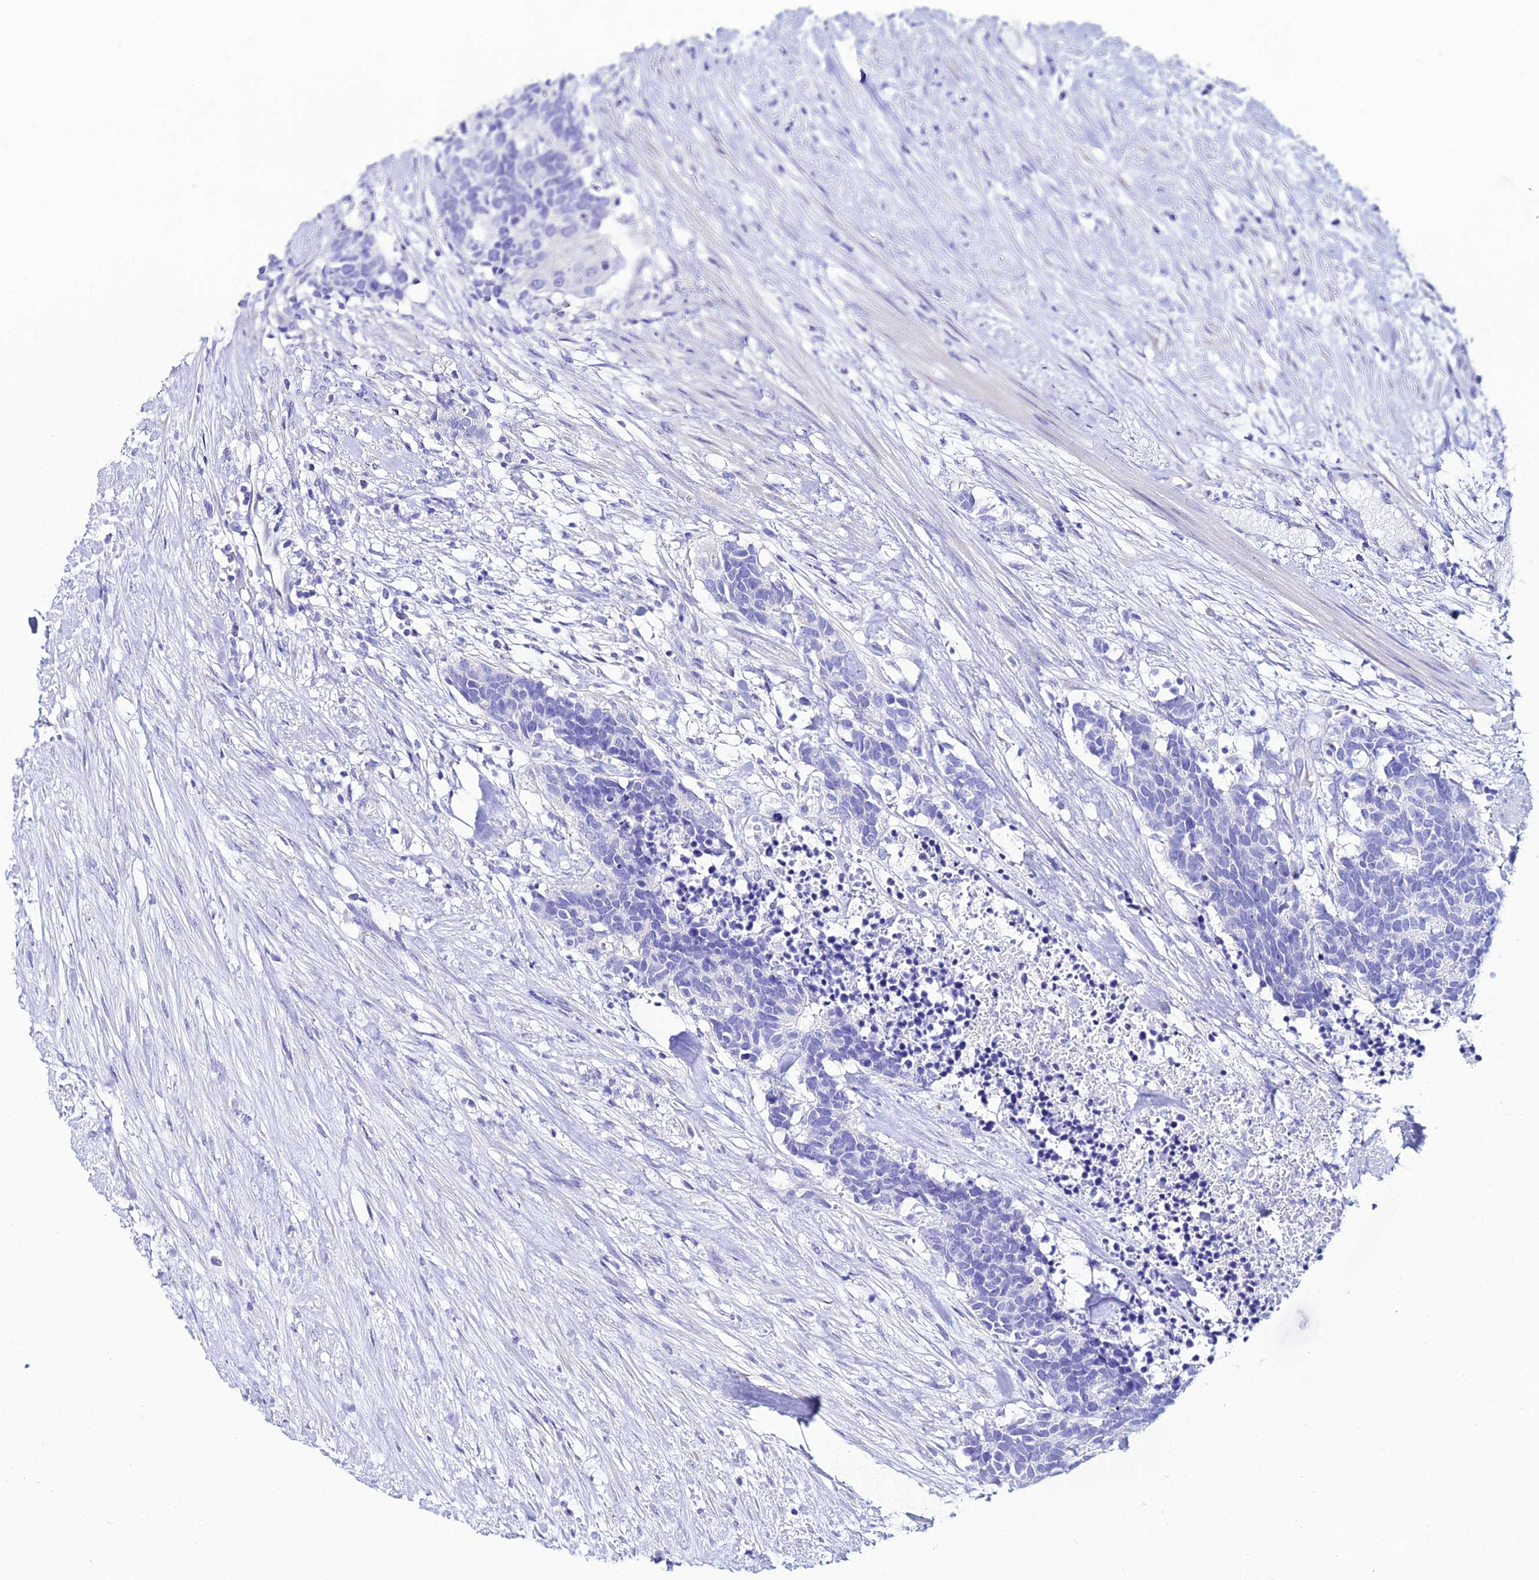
{"staining": {"intensity": "negative", "quantity": "none", "location": "none"}, "tissue": "carcinoid", "cell_type": "Tumor cells", "image_type": "cancer", "snomed": [{"axis": "morphology", "description": "Carcinoma, NOS"}, {"axis": "morphology", "description": "Carcinoid, malignant, NOS"}, {"axis": "topography", "description": "Prostate"}], "caption": "Tumor cells are negative for protein expression in human carcinoid (malignant). The staining is performed using DAB (3,3'-diaminobenzidine) brown chromogen with nuclei counter-stained in using hematoxylin.", "gene": "OR4D5", "patient": {"sex": "male", "age": 57}}